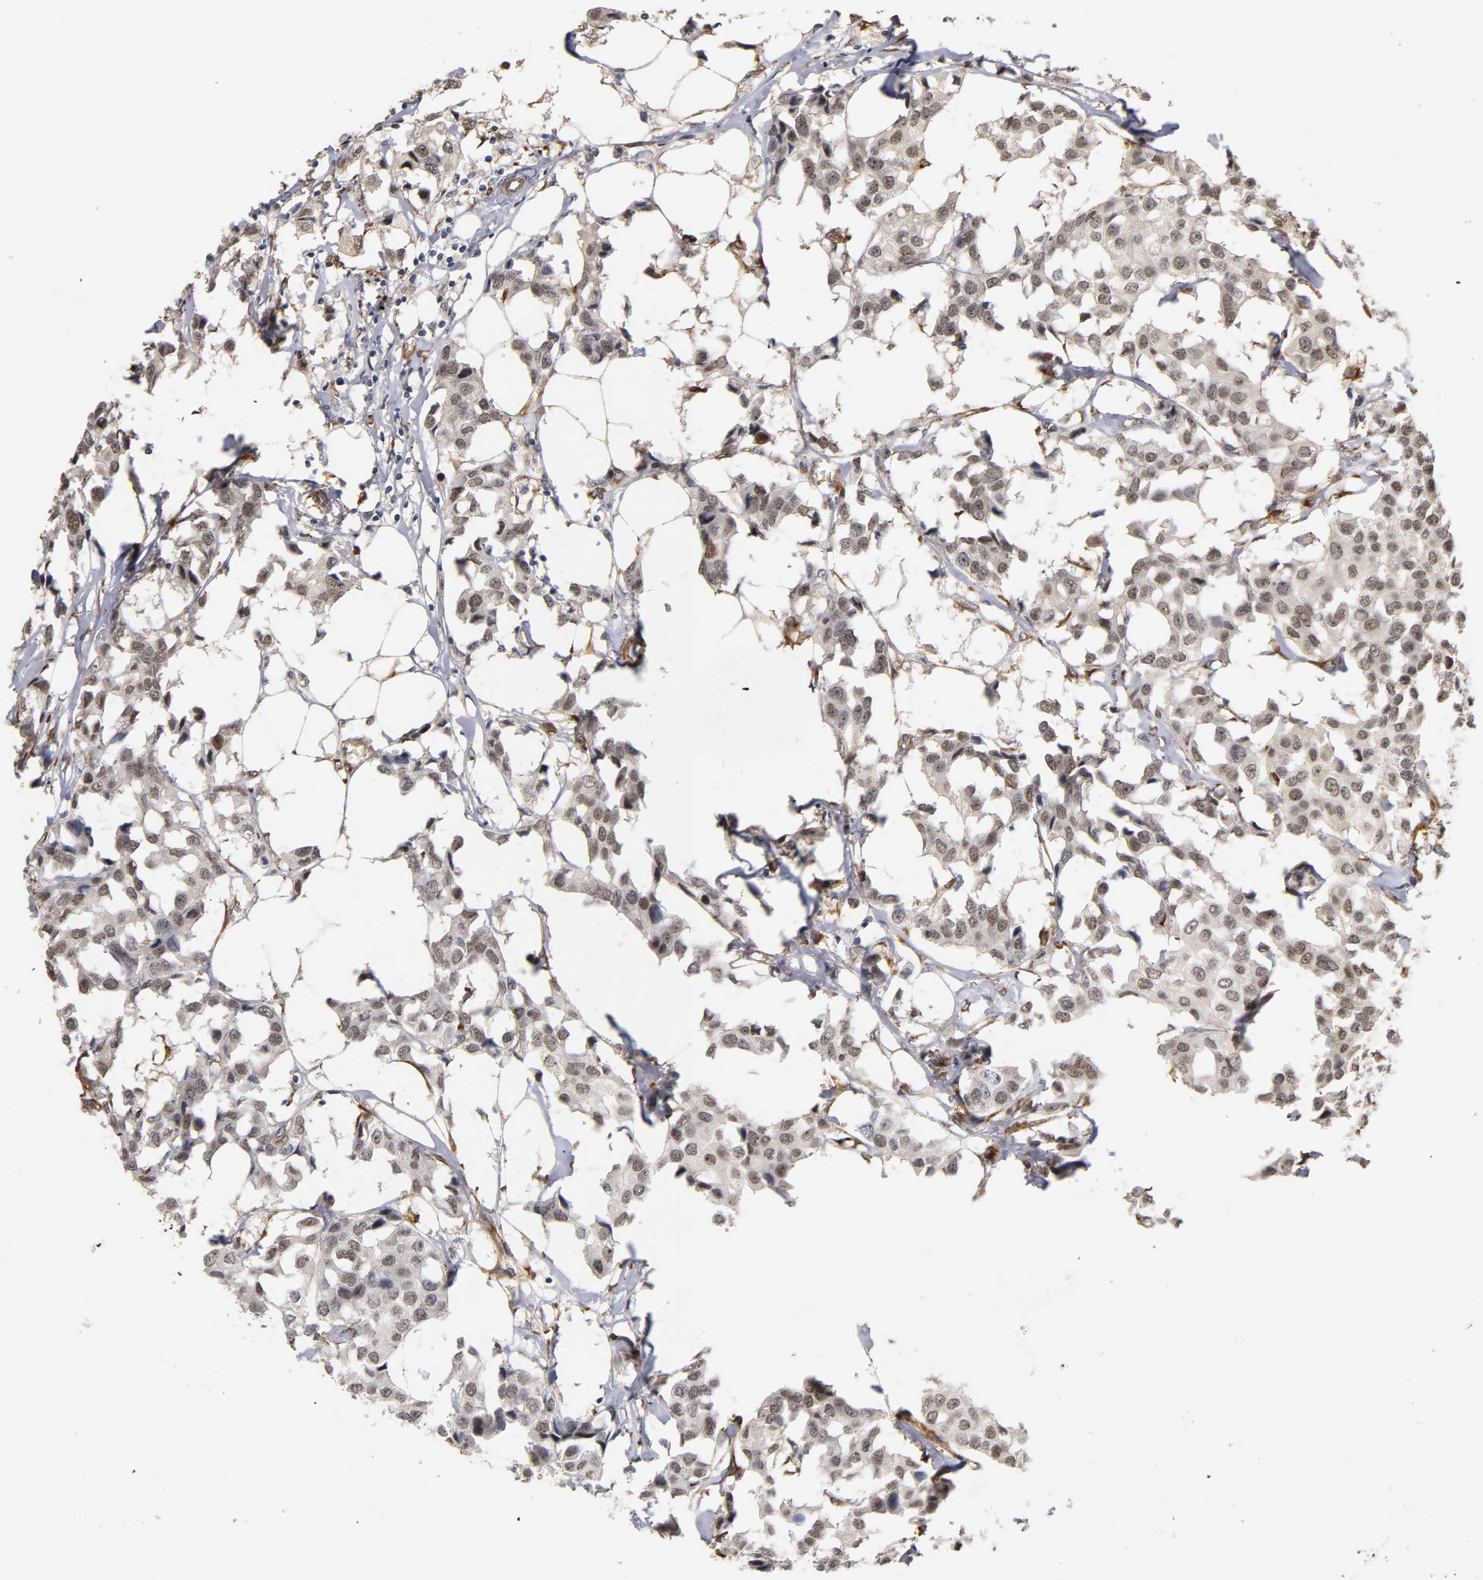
{"staining": {"intensity": "weak", "quantity": "<25%", "location": "cytoplasmic/membranous"}, "tissue": "breast cancer", "cell_type": "Tumor cells", "image_type": "cancer", "snomed": [{"axis": "morphology", "description": "Duct carcinoma"}, {"axis": "topography", "description": "Breast"}], "caption": "Protein analysis of invasive ductal carcinoma (breast) displays no significant positivity in tumor cells.", "gene": "LAMB1", "patient": {"sex": "female", "age": 80}}